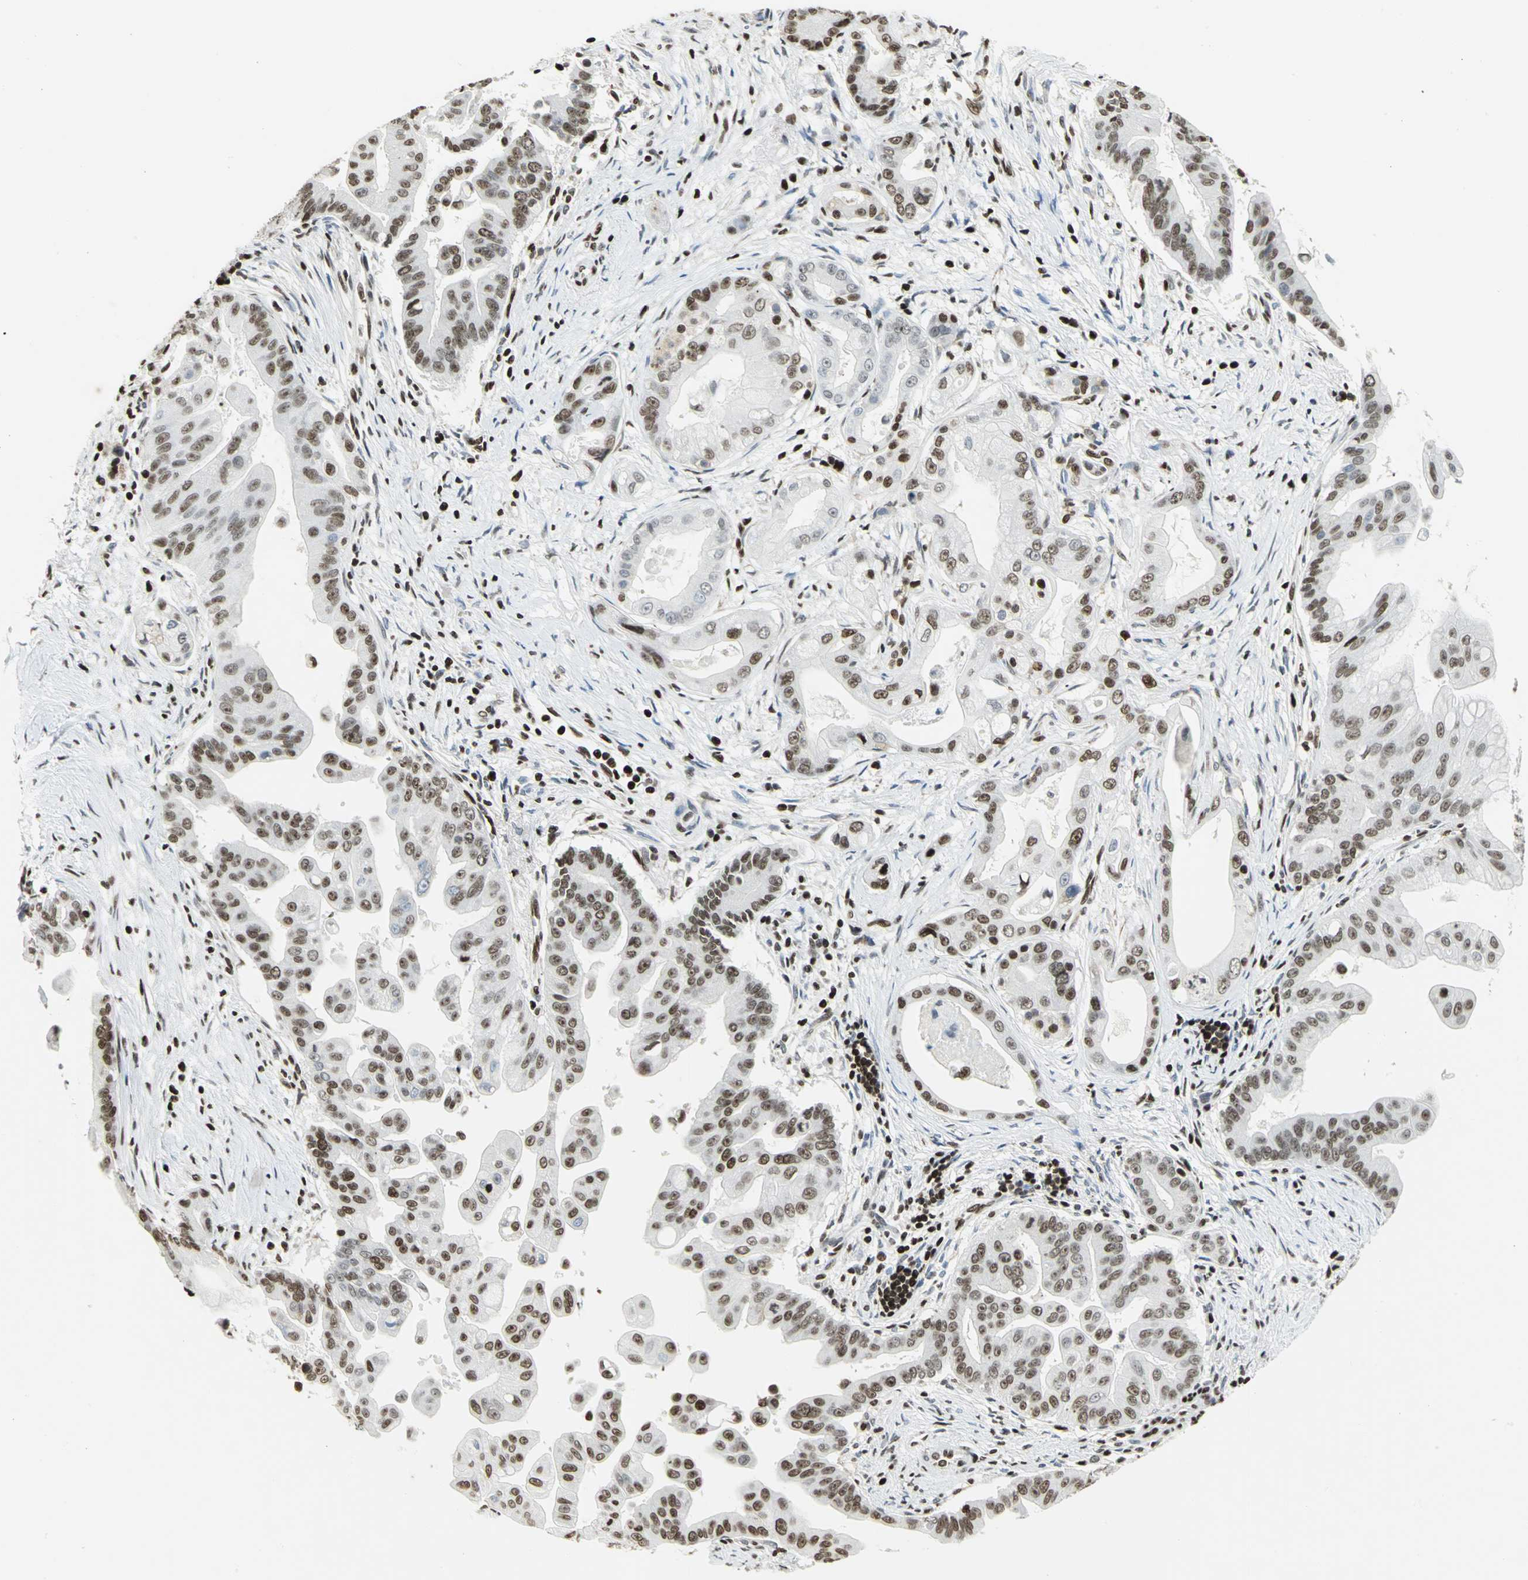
{"staining": {"intensity": "moderate", "quantity": ">75%", "location": "nuclear"}, "tissue": "pancreatic cancer", "cell_type": "Tumor cells", "image_type": "cancer", "snomed": [{"axis": "morphology", "description": "Adenocarcinoma, NOS"}, {"axis": "topography", "description": "Pancreas"}], "caption": "DAB immunohistochemical staining of human adenocarcinoma (pancreatic) demonstrates moderate nuclear protein positivity in about >75% of tumor cells.", "gene": "HMGB1", "patient": {"sex": "female", "age": 75}}